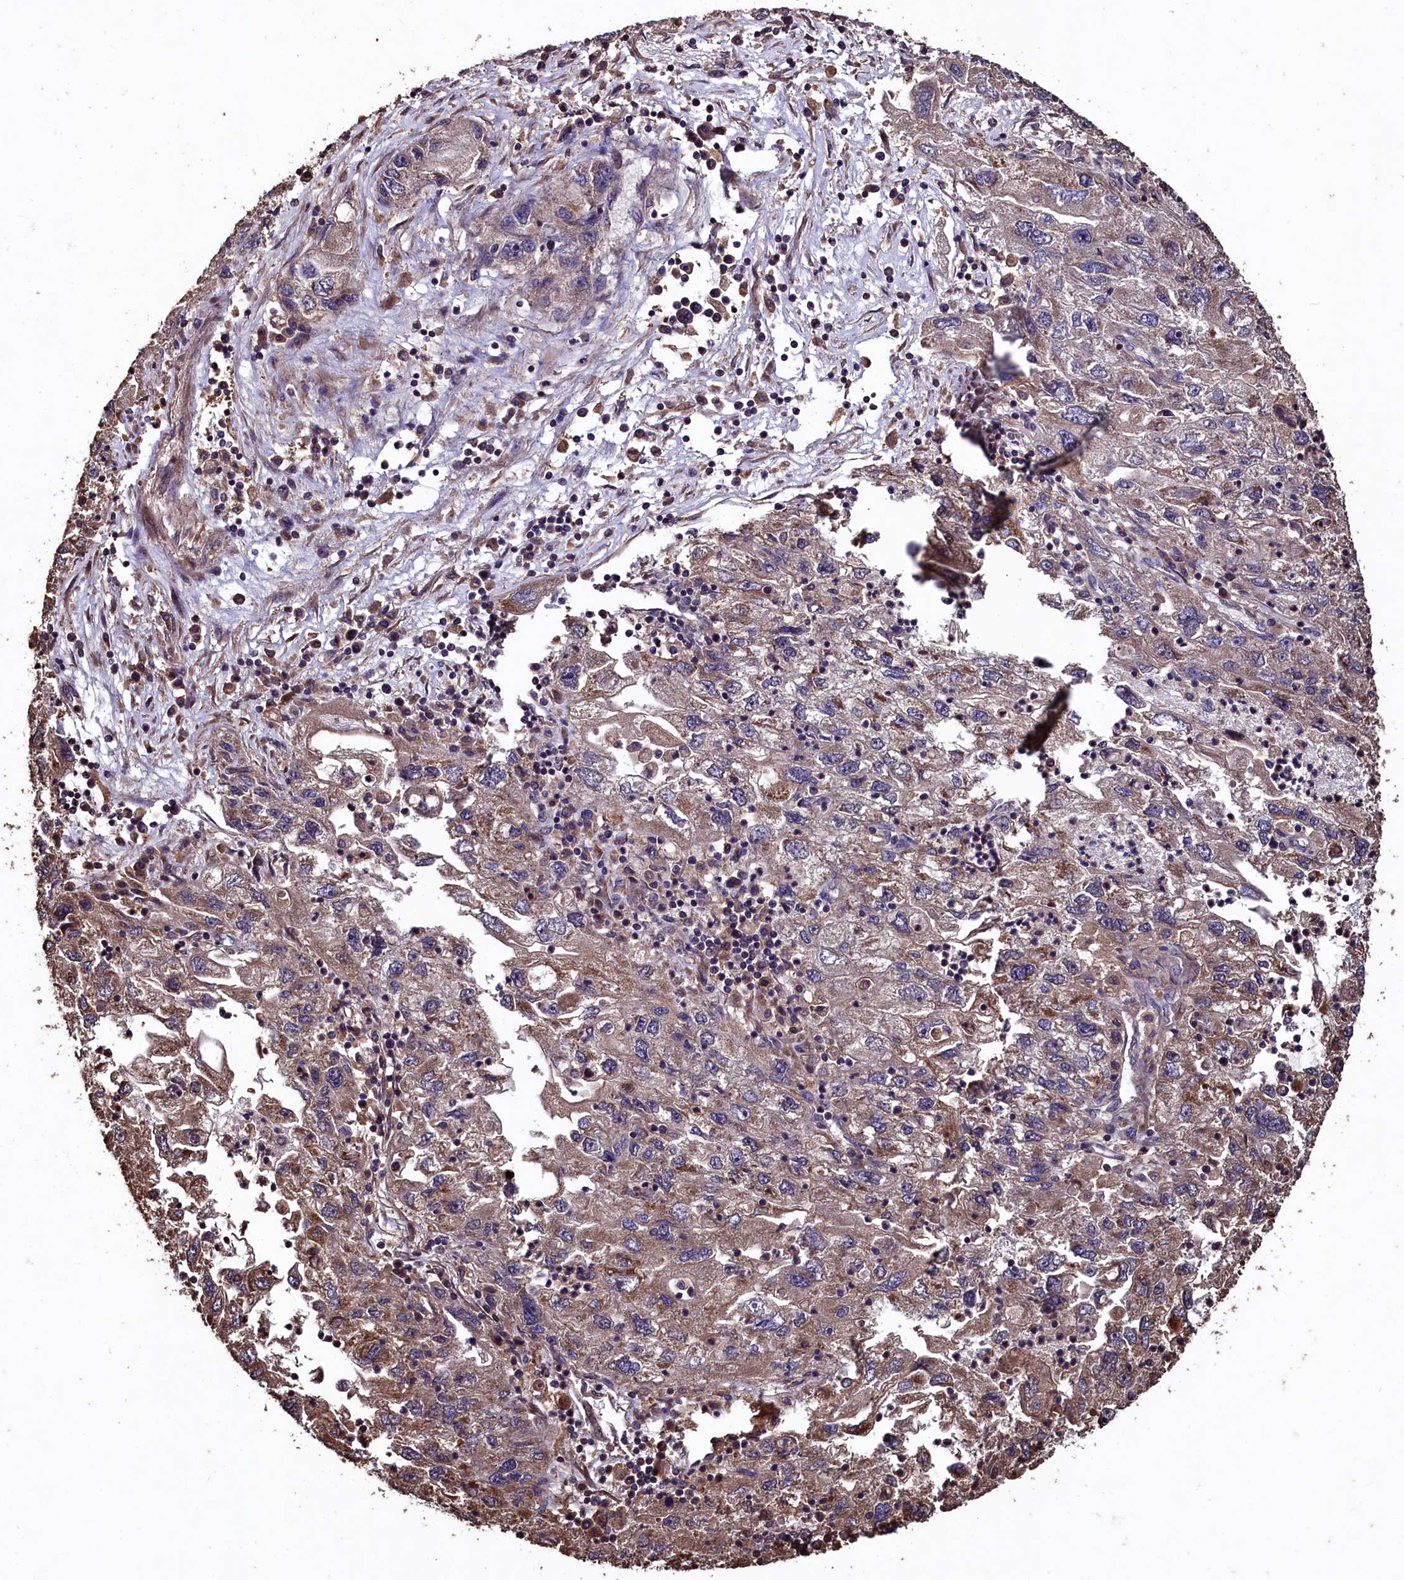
{"staining": {"intensity": "moderate", "quantity": "25%-75%", "location": "cytoplasmic/membranous"}, "tissue": "endometrial cancer", "cell_type": "Tumor cells", "image_type": "cancer", "snomed": [{"axis": "morphology", "description": "Adenocarcinoma, NOS"}, {"axis": "topography", "description": "Endometrium"}], "caption": "Immunohistochemistry (IHC) micrograph of human endometrial cancer stained for a protein (brown), which exhibits medium levels of moderate cytoplasmic/membranous positivity in approximately 25%-75% of tumor cells.", "gene": "TMEM98", "patient": {"sex": "female", "age": 49}}